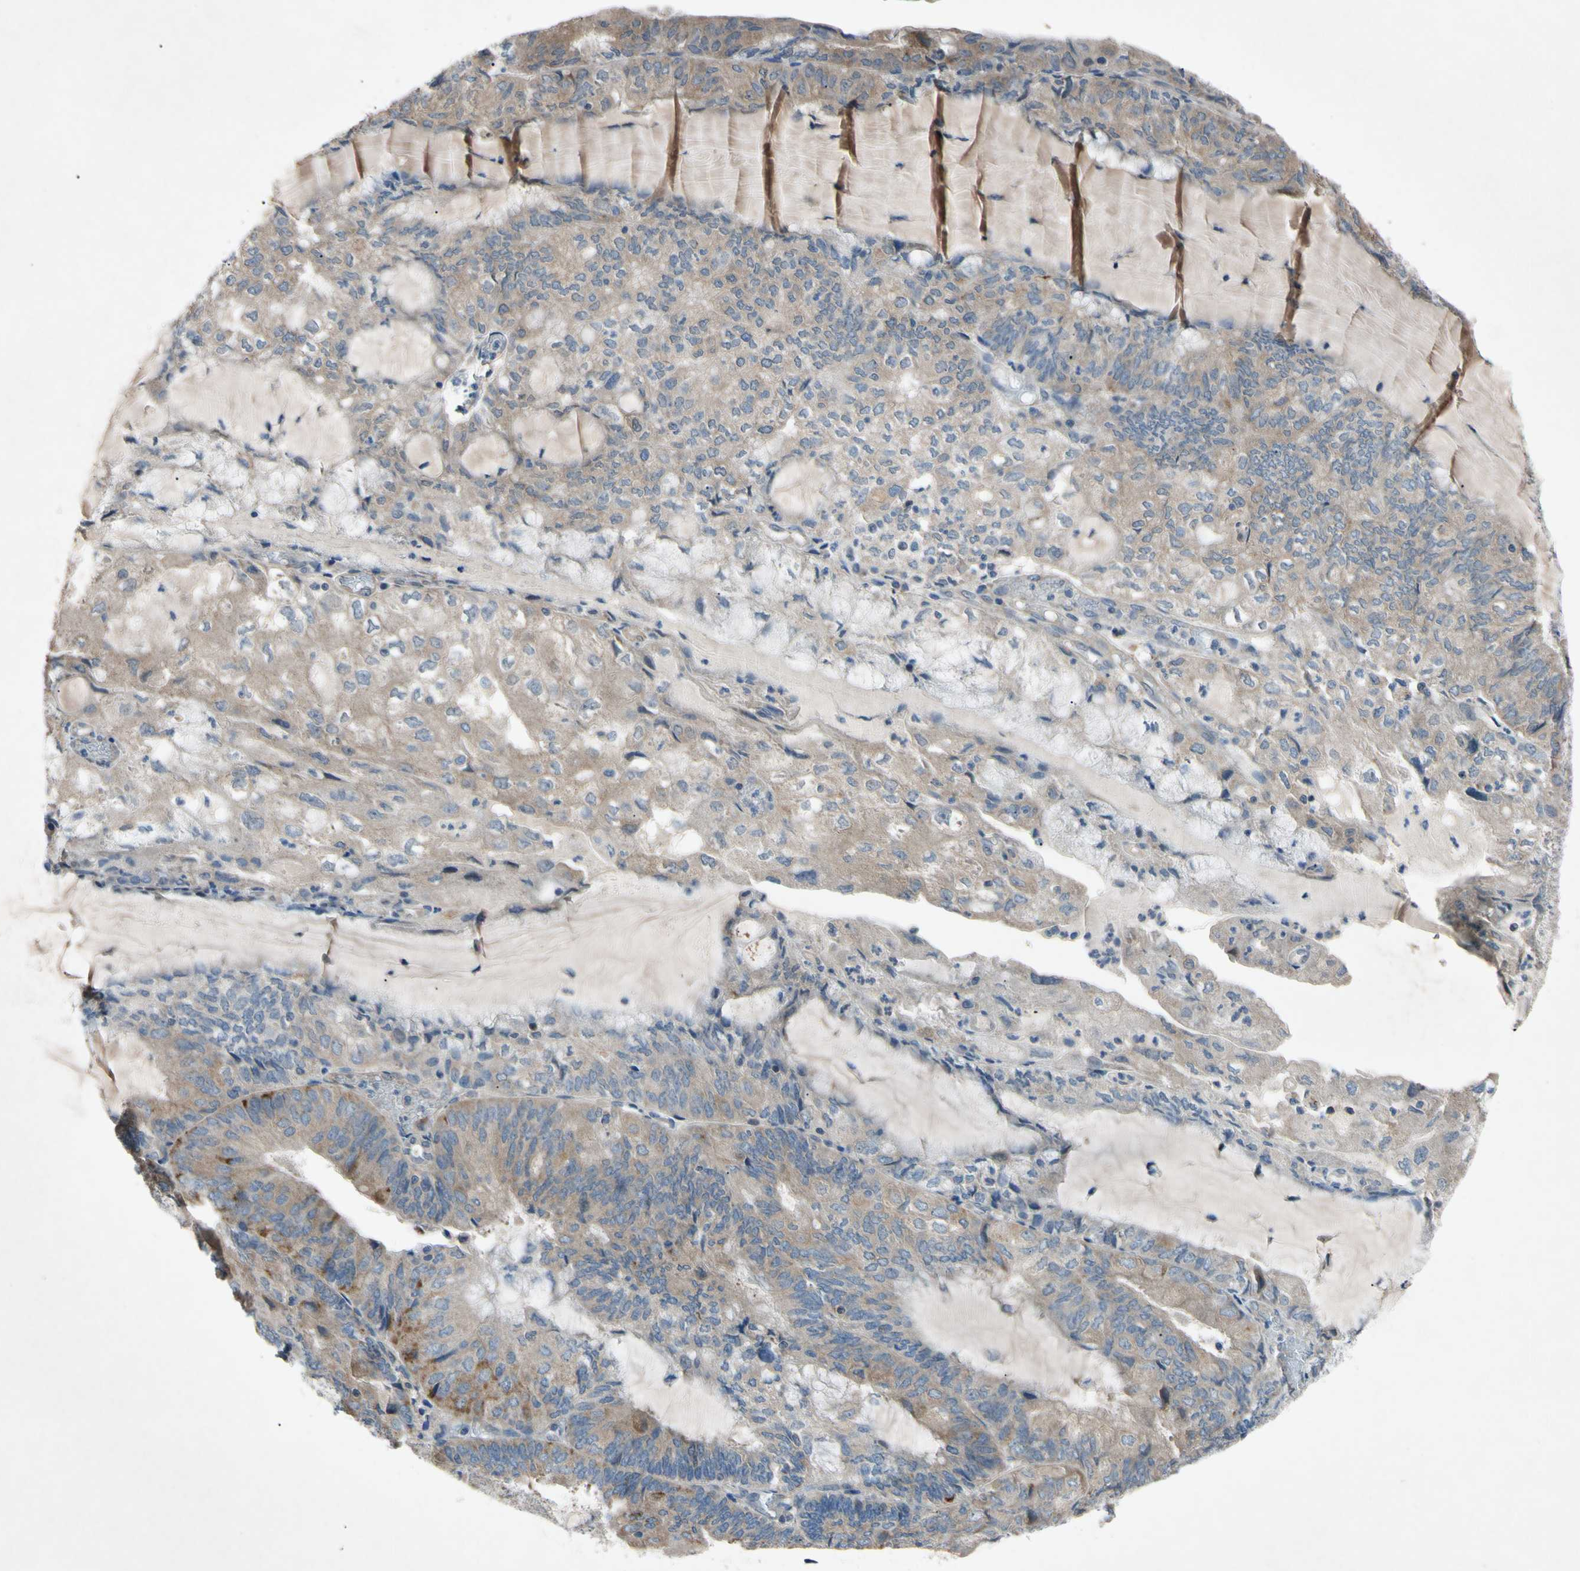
{"staining": {"intensity": "moderate", "quantity": ">75%", "location": "cytoplasmic/membranous"}, "tissue": "endometrial cancer", "cell_type": "Tumor cells", "image_type": "cancer", "snomed": [{"axis": "morphology", "description": "Adenocarcinoma, NOS"}, {"axis": "topography", "description": "Endometrium"}], "caption": "Adenocarcinoma (endometrial) stained for a protein (brown) exhibits moderate cytoplasmic/membranous positive positivity in about >75% of tumor cells.", "gene": "HILPDA", "patient": {"sex": "female", "age": 81}}